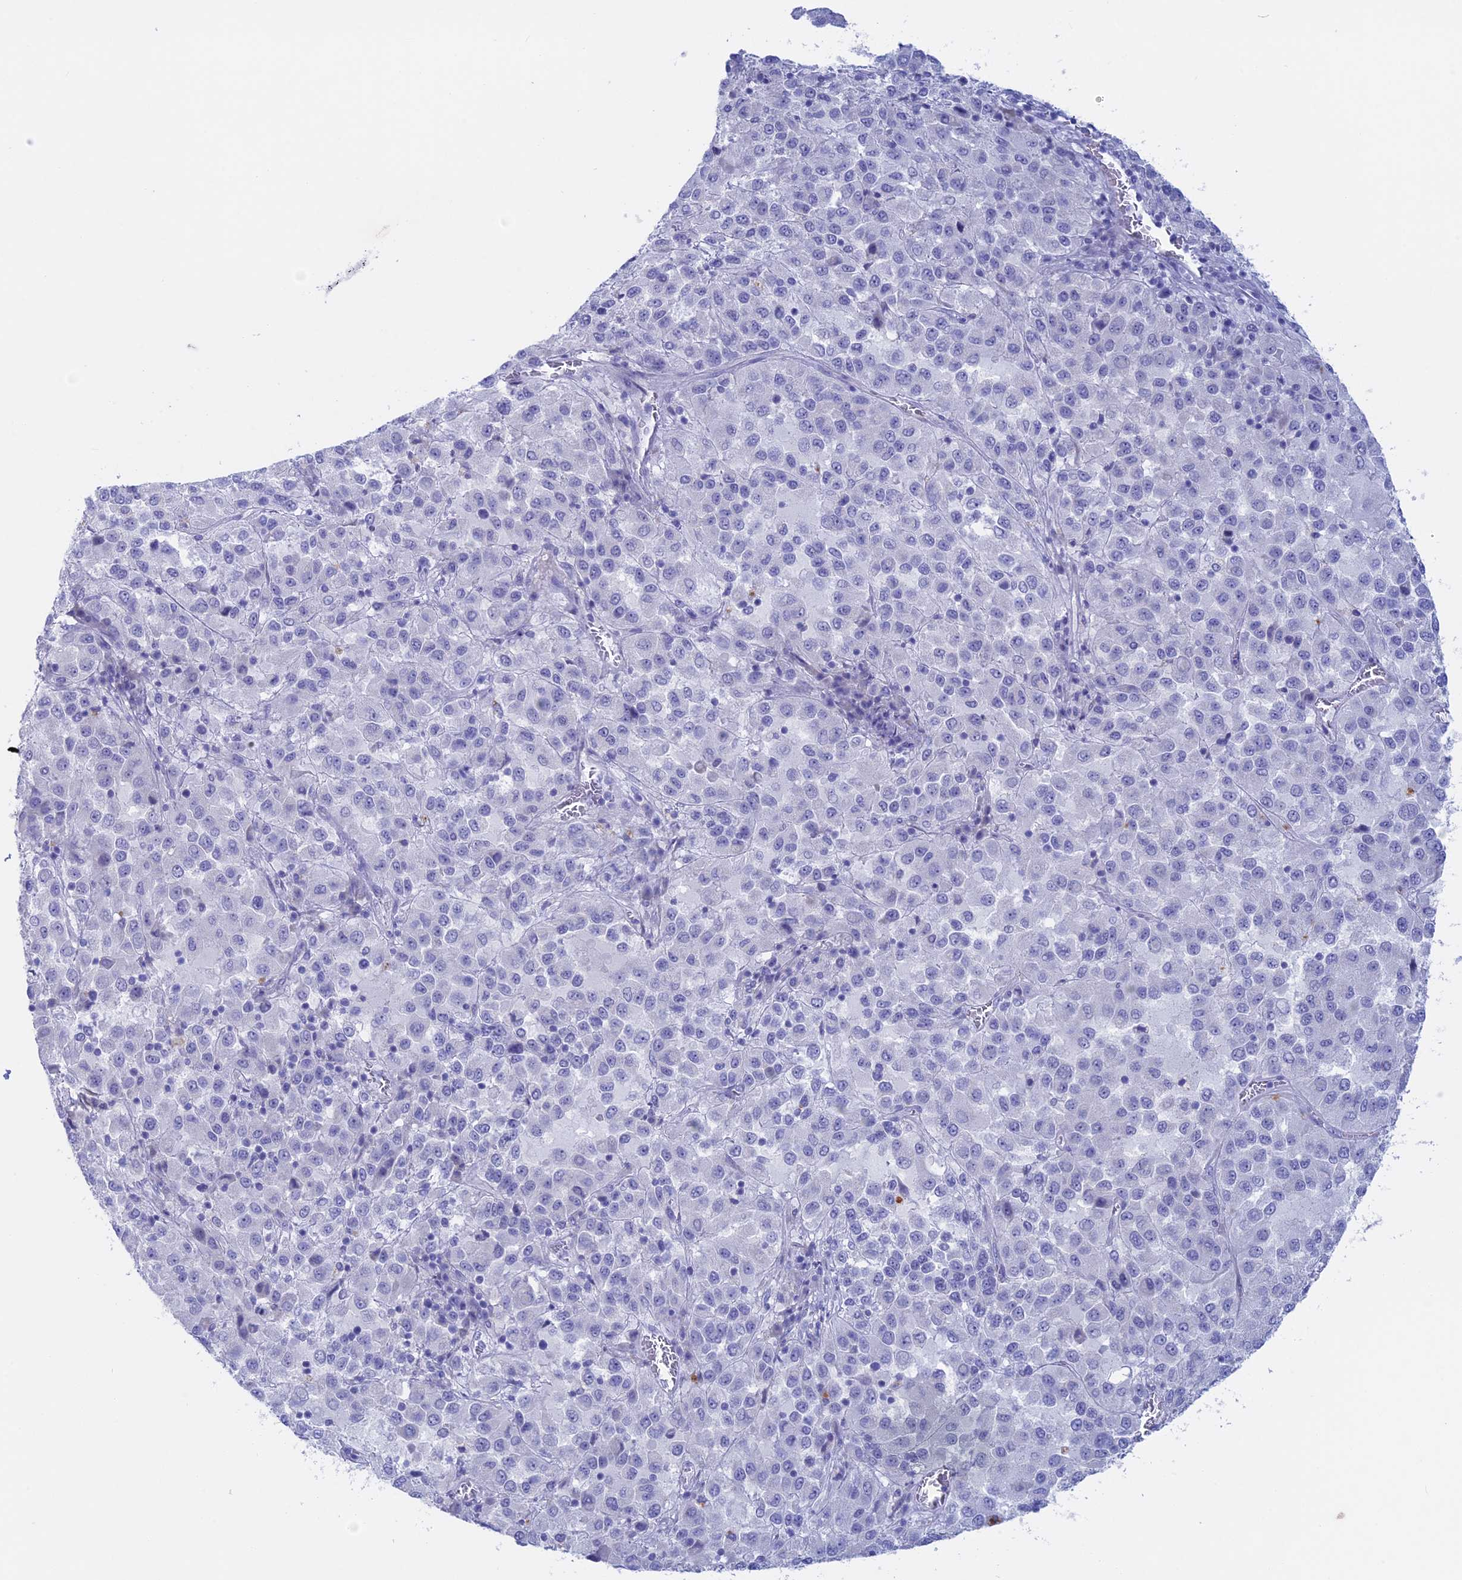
{"staining": {"intensity": "negative", "quantity": "none", "location": "none"}, "tissue": "melanoma", "cell_type": "Tumor cells", "image_type": "cancer", "snomed": [{"axis": "morphology", "description": "Malignant melanoma, Metastatic site"}, {"axis": "topography", "description": "Lung"}], "caption": "An immunohistochemistry micrograph of melanoma is shown. There is no staining in tumor cells of melanoma. (Brightfield microscopy of DAB (3,3'-diaminobenzidine) immunohistochemistry (IHC) at high magnification).", "gene": "BTBD19", "patient": {"sex": "male", "age": 64}}